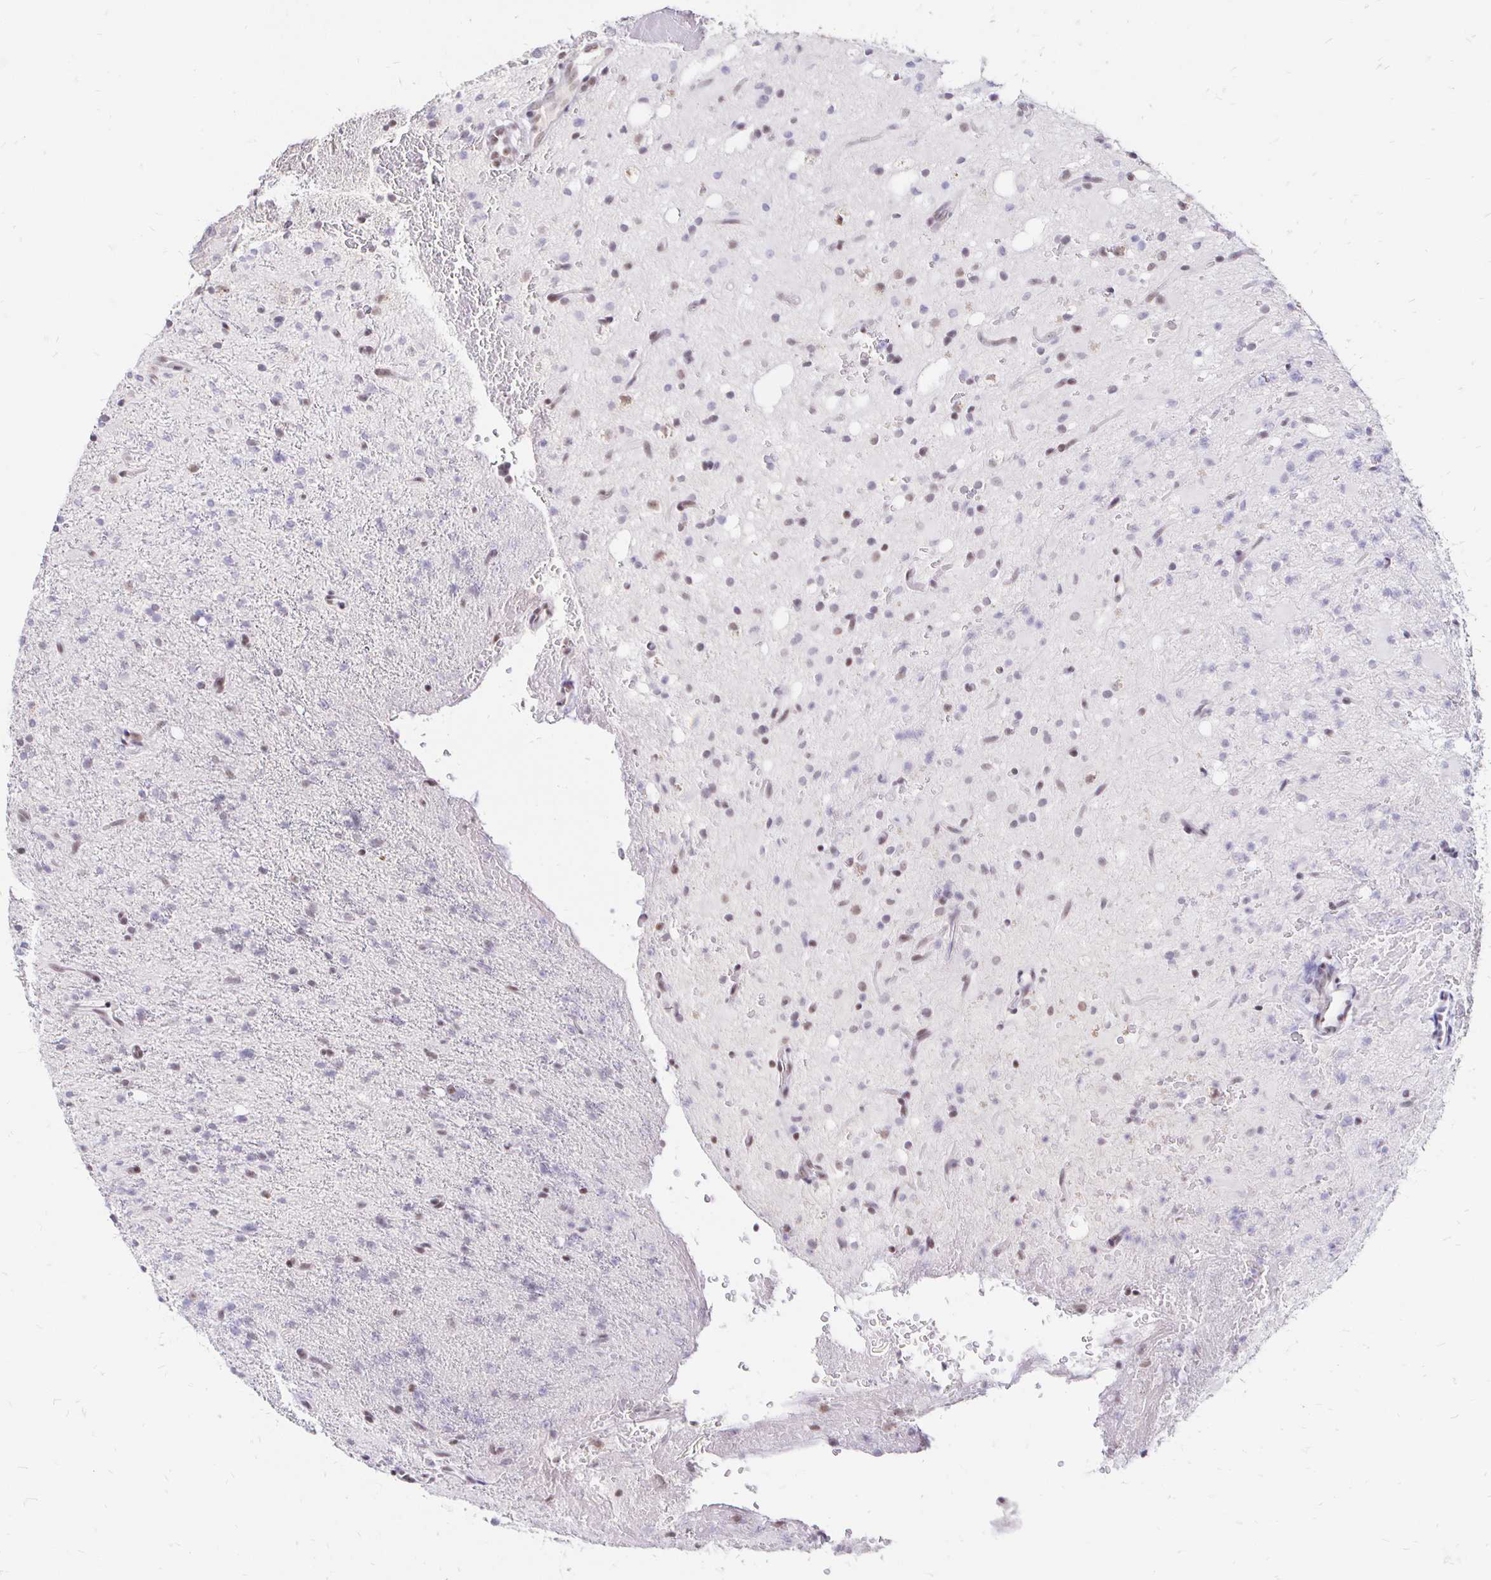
{"staining": {"intensity": "weak", "quantity": "<25%", "location": "nuclear"}, "tissue": "glioma", "cell_type": "Tumor cells", "image_type": "cancer", "snomed": [{"axis": "morphology", "description": "Glioma, malignant, Low grade"}, {"axis": "topography", "description": "Brain"}], "caption": "IHC of glioma demonstrates no positivity in tumor cells.", "gene": "SIN3A", "patient": {"sex": "female", "age": 33}}